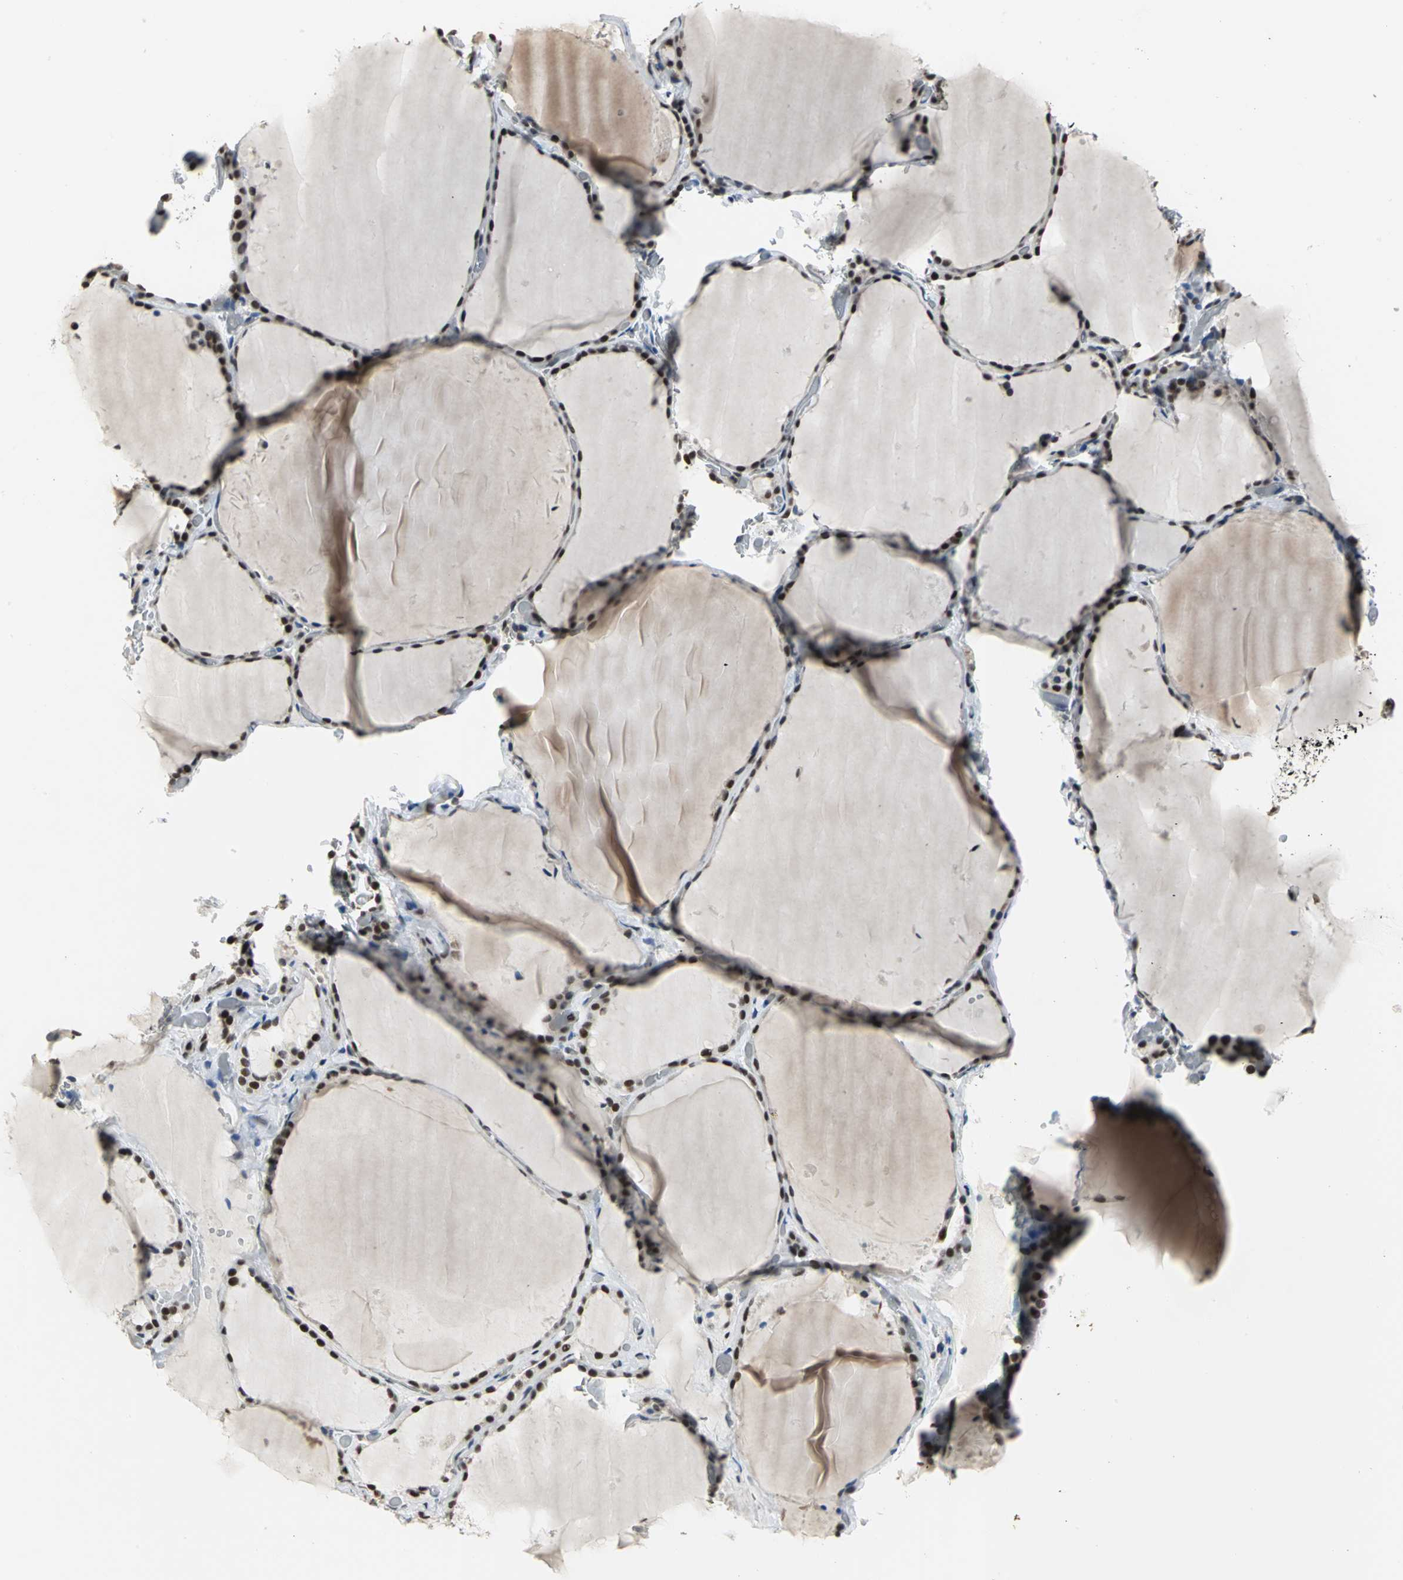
{"staining": {"intensity": "strong", "quantity": ">75%", "location": "nuclear"}, "tissue": "thyroid gland", "cell_type": "Glandular cells", "image_type": "normal", "snomed": [{"axis": "morphology", "description": "Normal tissue, NOS"}, {"axis": "topography", "description": "Thyroid gland"}], "caption": "Protein staining by immunohistochemistry reveals strong nuclear expression in about >75% of glandular cells in unremarkable thyroid gland.", "gene": "CCDC88C", "patient": {"sex": "female", "age": 22}}